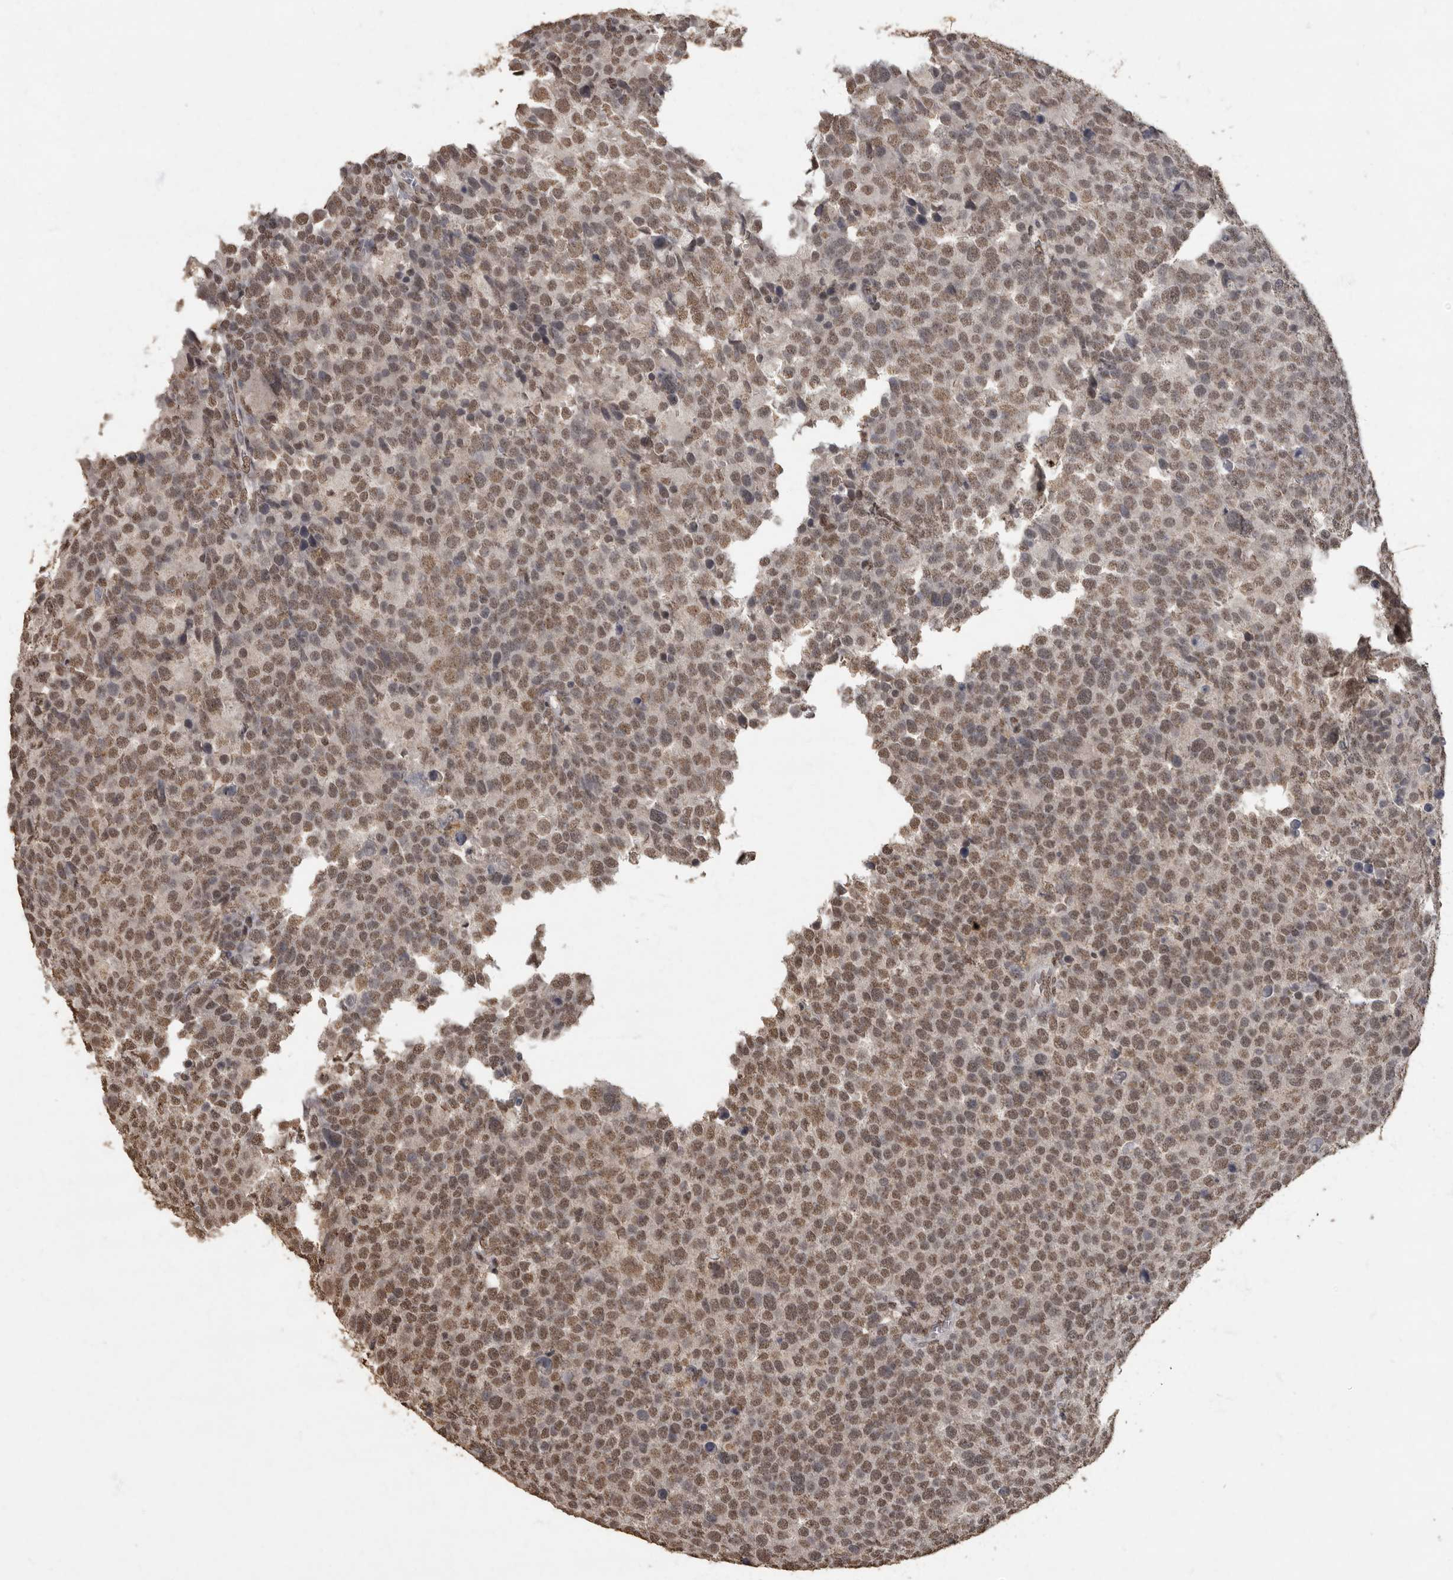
{"staining": {"intensity": "moderate", "quantity": ">75%", "location": "nuclear"}, "tissue": "testis cancer", "cell_type": "Tumor cells", "image_type": "cancer", "snomed": [{"axis": "morphology", "description": "Seminoma, NOS"}, {"axis": "topography", "description": "Testis"}], "caption": "Testis cancer (seminoma) stained with a protein marker displays moderate staining in tumor cells.", "gene": "NBL1", "patient": {"sex": "male", "age": 71}}